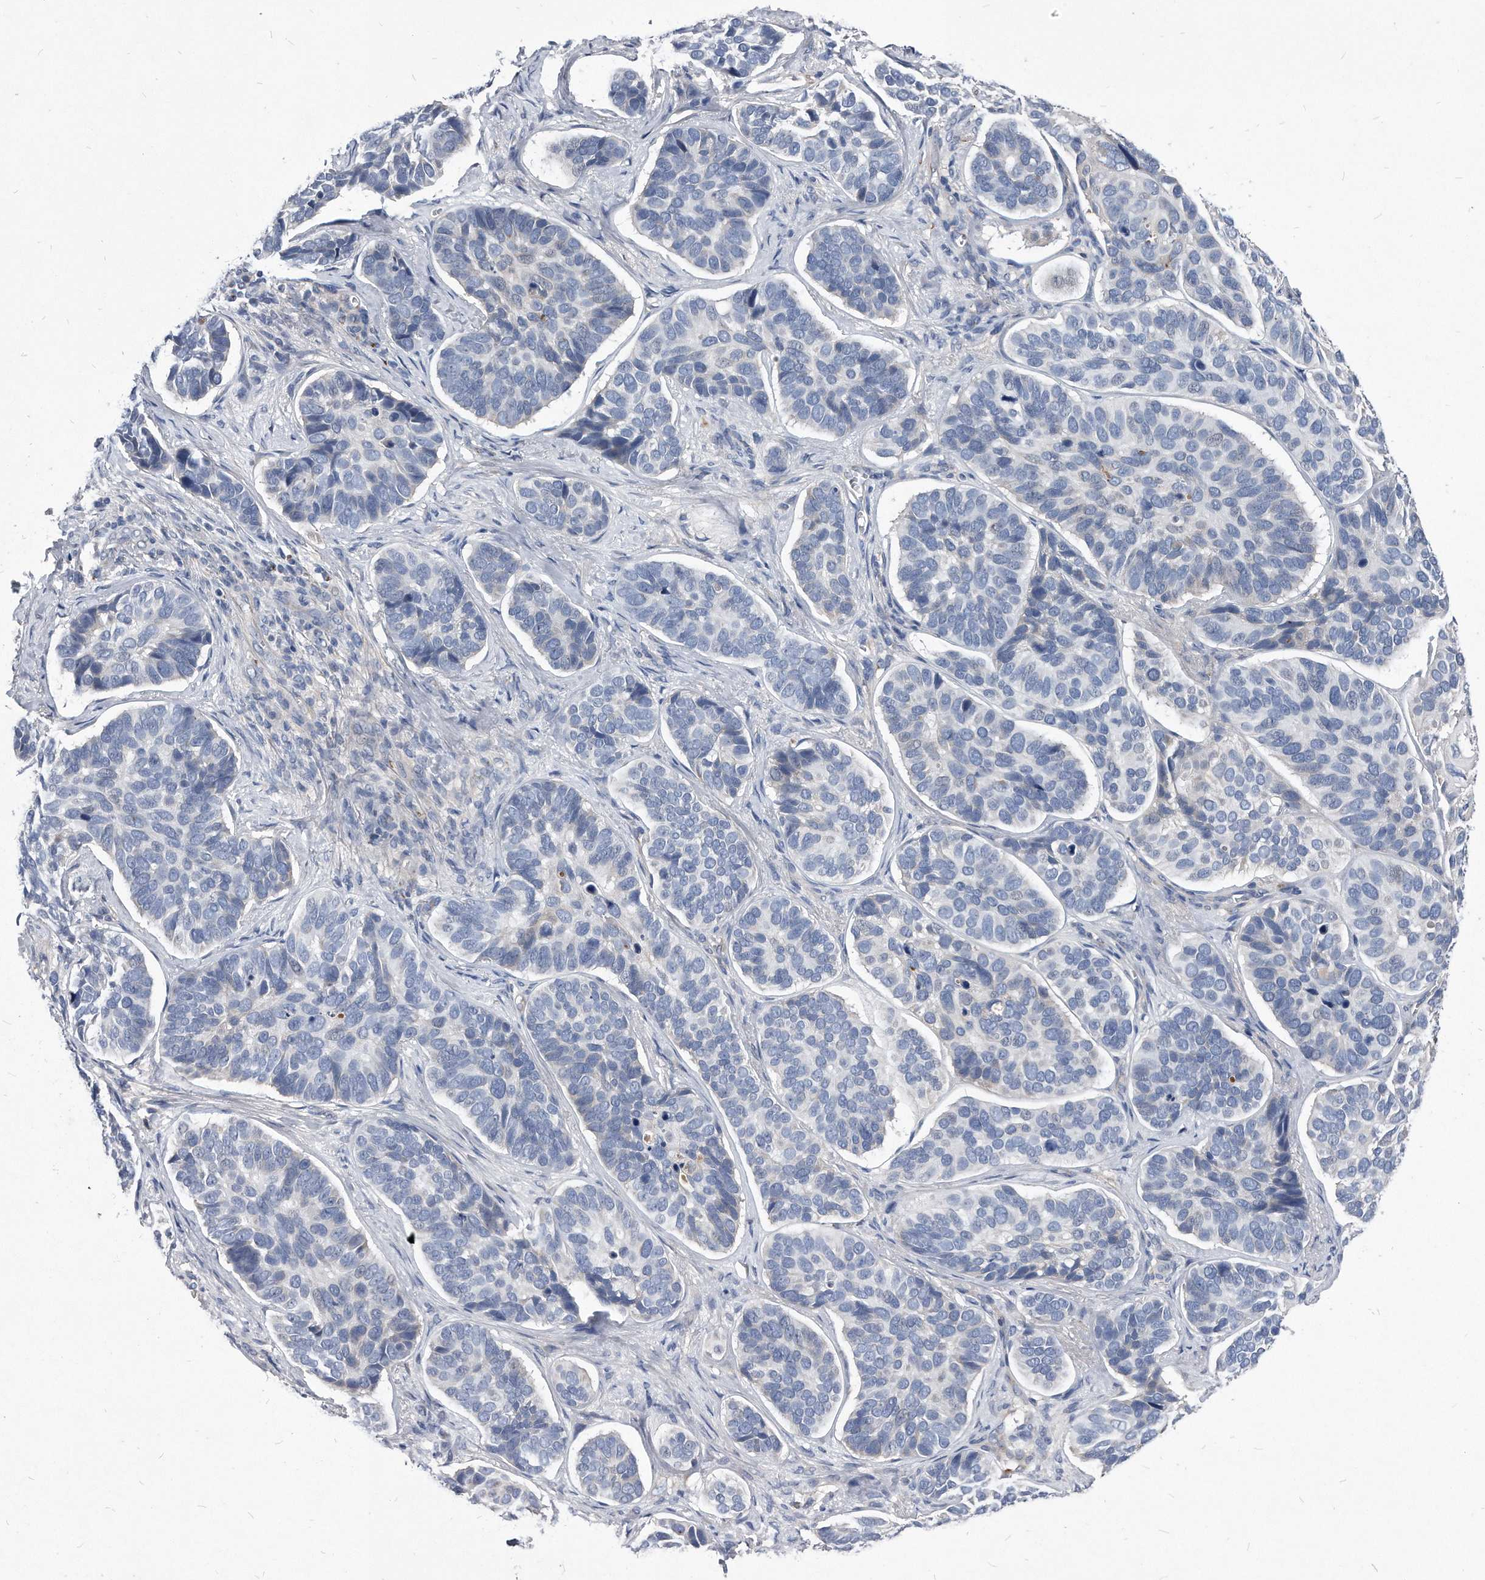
{"staining": {"intensity": "negative", "quantity": "none", "location": "none"}, "tissue": "skin cancer", "cell_type": "Tumor cells", "image_type": "cancer", "snomed": [{"axis": "morphology", "description": "Basal cell carcinoma"}, {"axis": "topography", "description": "Skin"}], "caption": "There is no significant positivity in tumor cells of skin basal cell carcinoma.", "gene": "MGAT4A", "patient": {"sex": "male", "age": 62}}